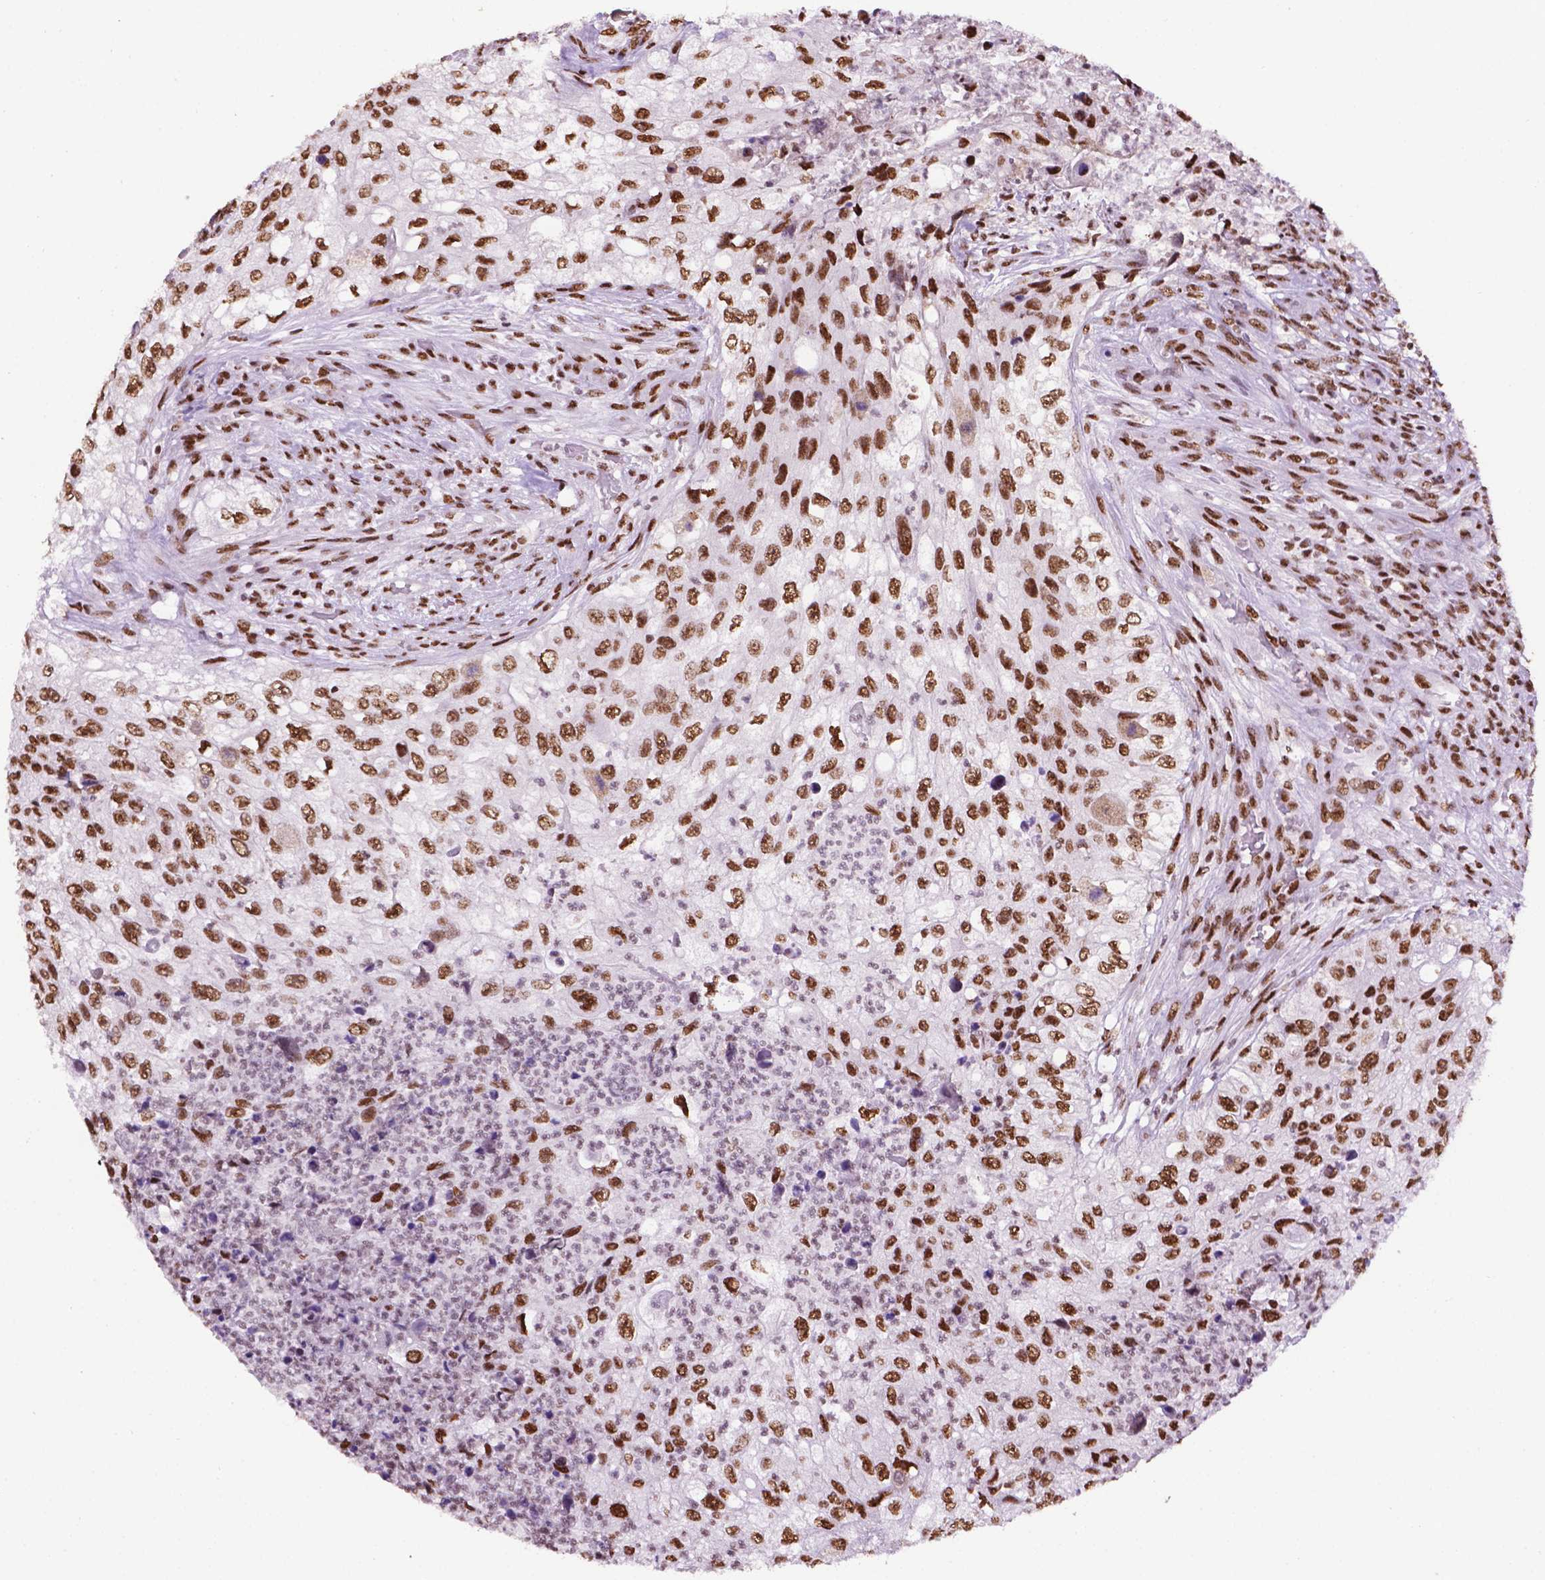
{"staining": {"intensity": "strong", "quantity": ">75%", "location": "nuclear"}, "tissue": "urothelial cancer", "cell_type": "Tumor cells", "image_type": "cancer", "snomed": [{"axis": "morphology", "description": "Urothelial carcinoma, High grade"}, {"axis": "topography", "description": "Urinary bladder"}], "caption": "Immunohistochemical staining of urothelial carcinoma (high-grade) reveals strong nuclear protein positivity in approximately >75% of tumor cells.", "gene": "CCAR2", "patient": {"sex": "female", "age": 60}}